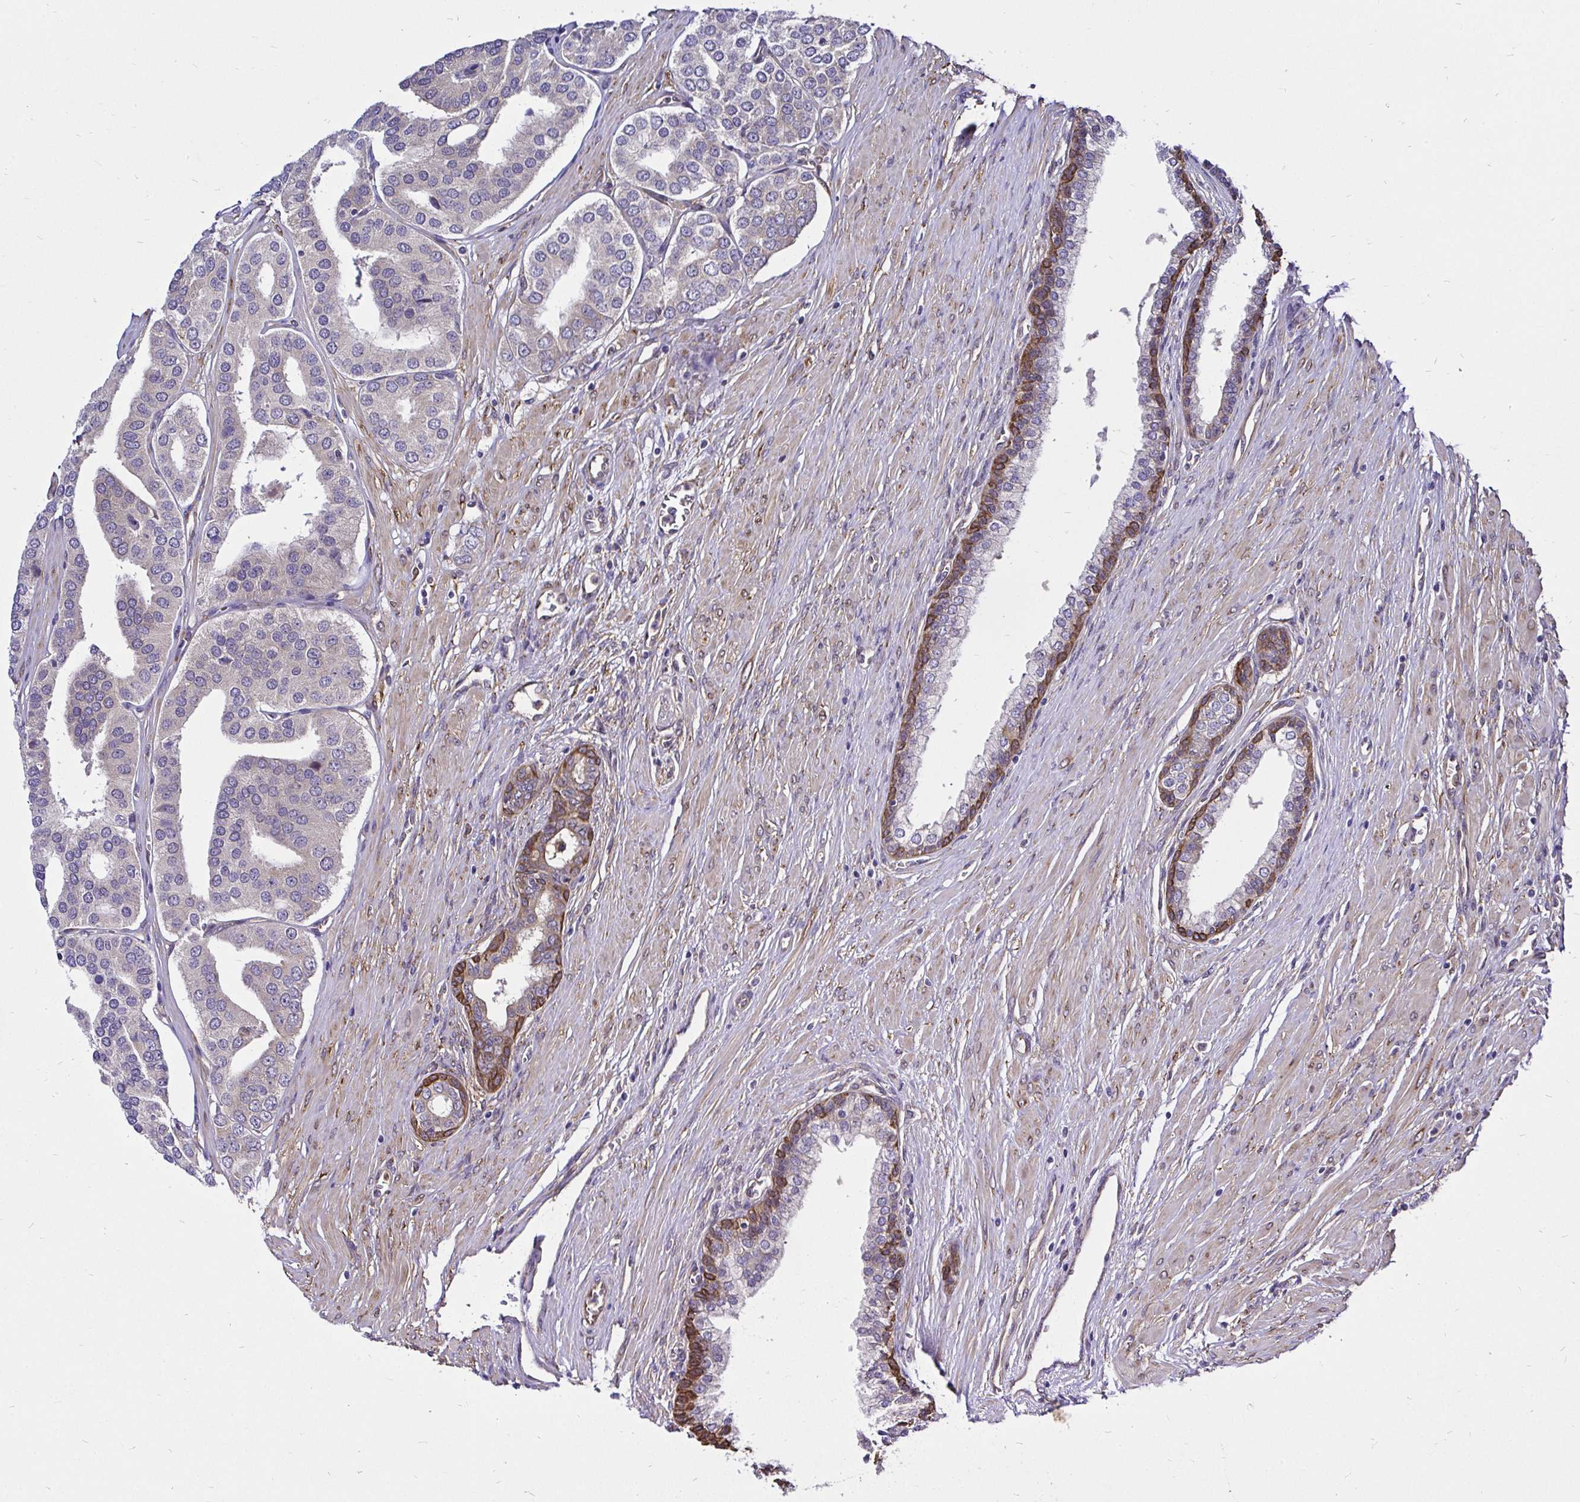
{"staining": {"intensity": "negative", "quantity": "none", "location": "none"}, "tissue": "prostate cancer", "cell_type": "Tumor cells", "image_type": "cancer", "snomed": [{"axis": "morphology", "description": "Adenocarcinoma, High grade"}, {"axis": "topography", "description": "Prostate"}], "caption": "Immunohistochemistry (IHC) photomicrograph of neoplastic tissue: prostate cancer (high-grade adenocarcinoma) stained with DAB (3,3'-diaminobenzidine) demonstrates no significant protein staining in tumor cells.", "gene": "CCDC122", "patient": {"sex": "male", "age": 58}}